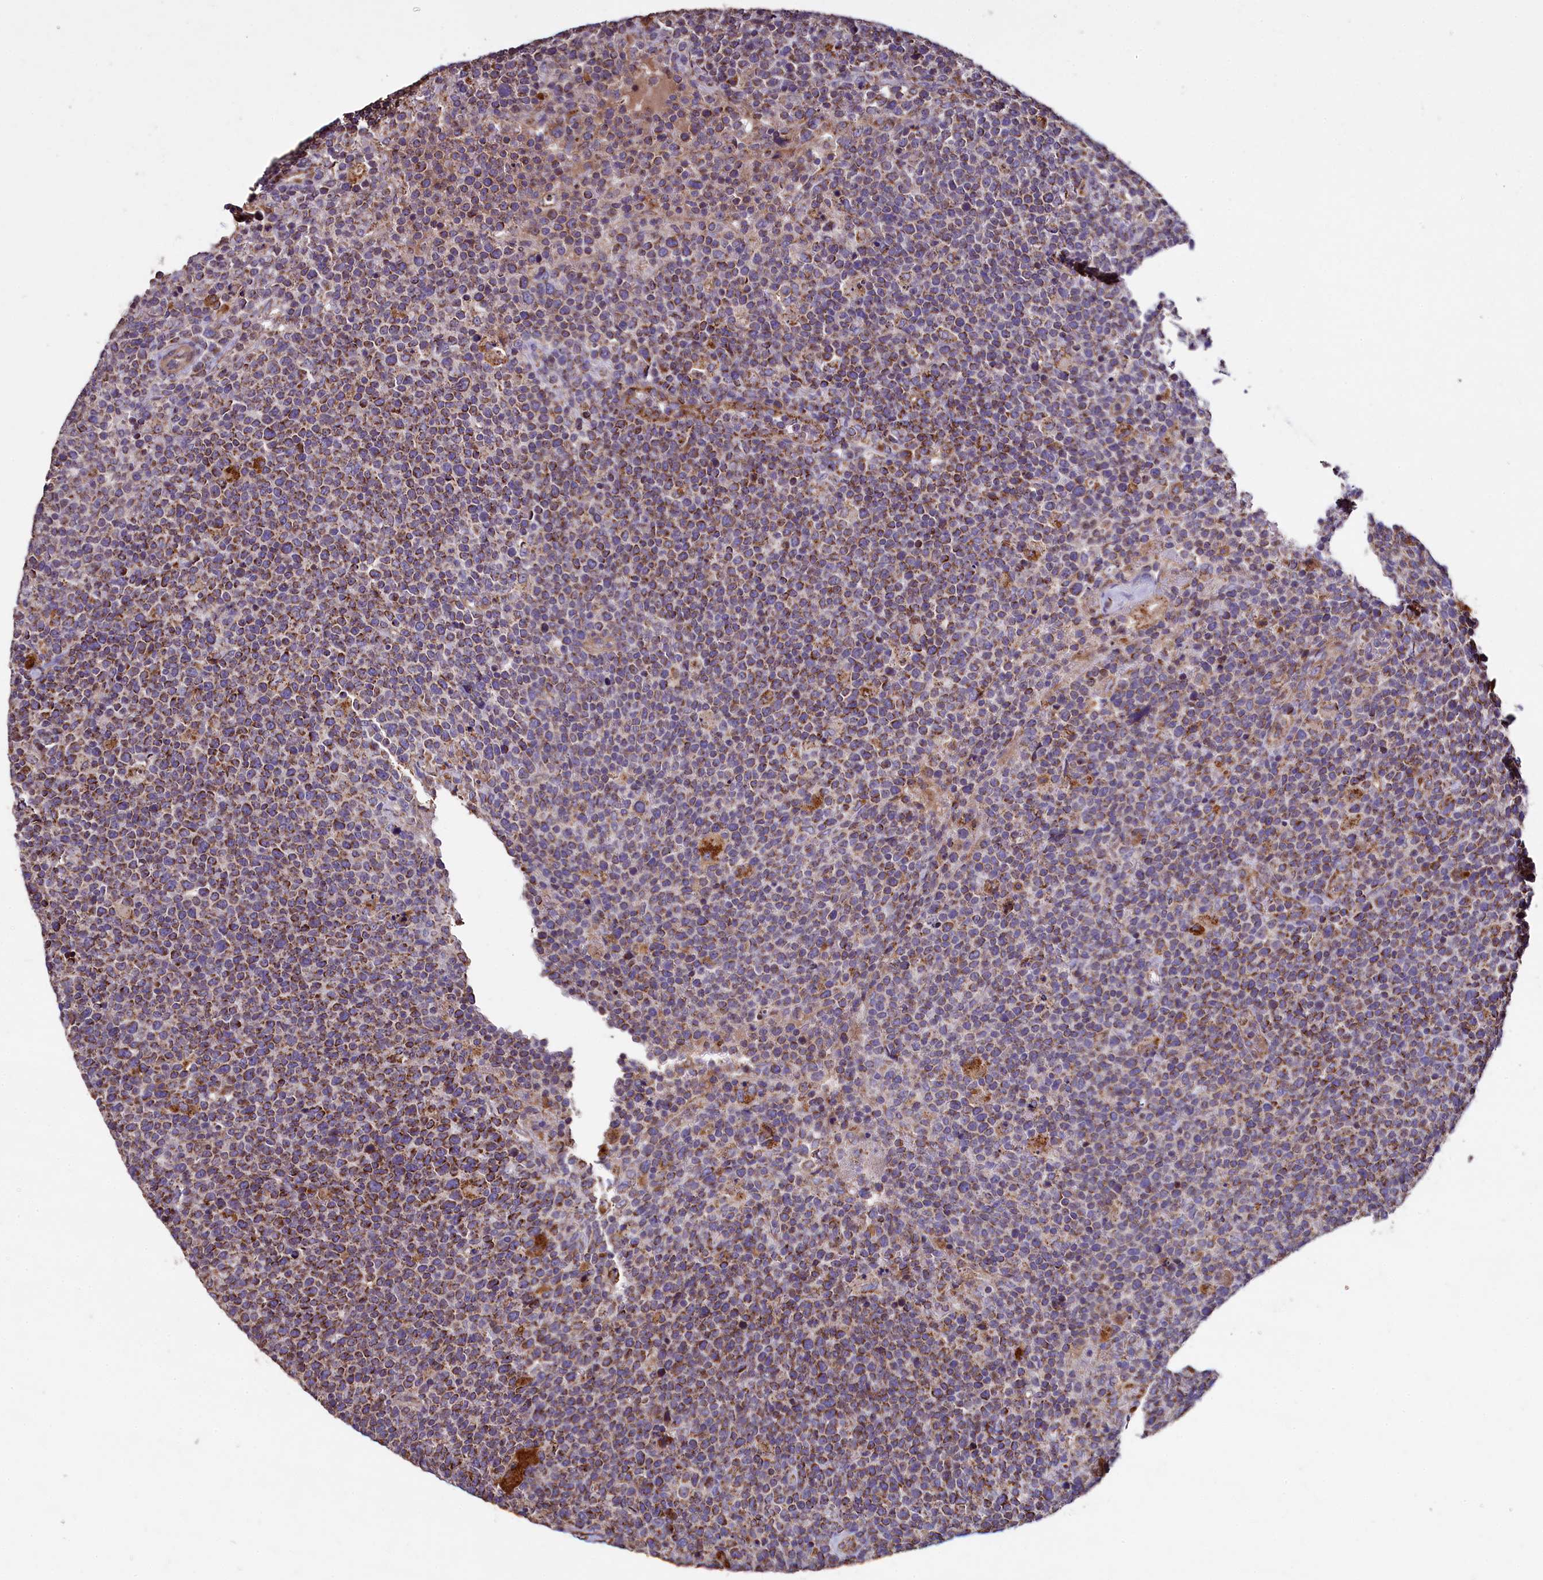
{"staining": {"intensity": "moderate", "quantity": ">75%", "location": "cytoplasmic/membranous"}, "tissue": "lymphoma", "cell_type": "Tumor cells", "image_type": "cancer", "snomed": [{"axis": "morphology", "description": "Malignant lymphoma, non-Hodgkin's type, High grade"}, {"axis": "topography", "description": "Lymph node"}], "caption": "Protein staining demonstrates moderate cytoplasmic/membranous positivity in approximately >75% of tumor cells in high-grade malignant lymphoma, non-Hodgkin's type.", "gene": "COQ9", "patient": {"sex": "male", "age": 61}}